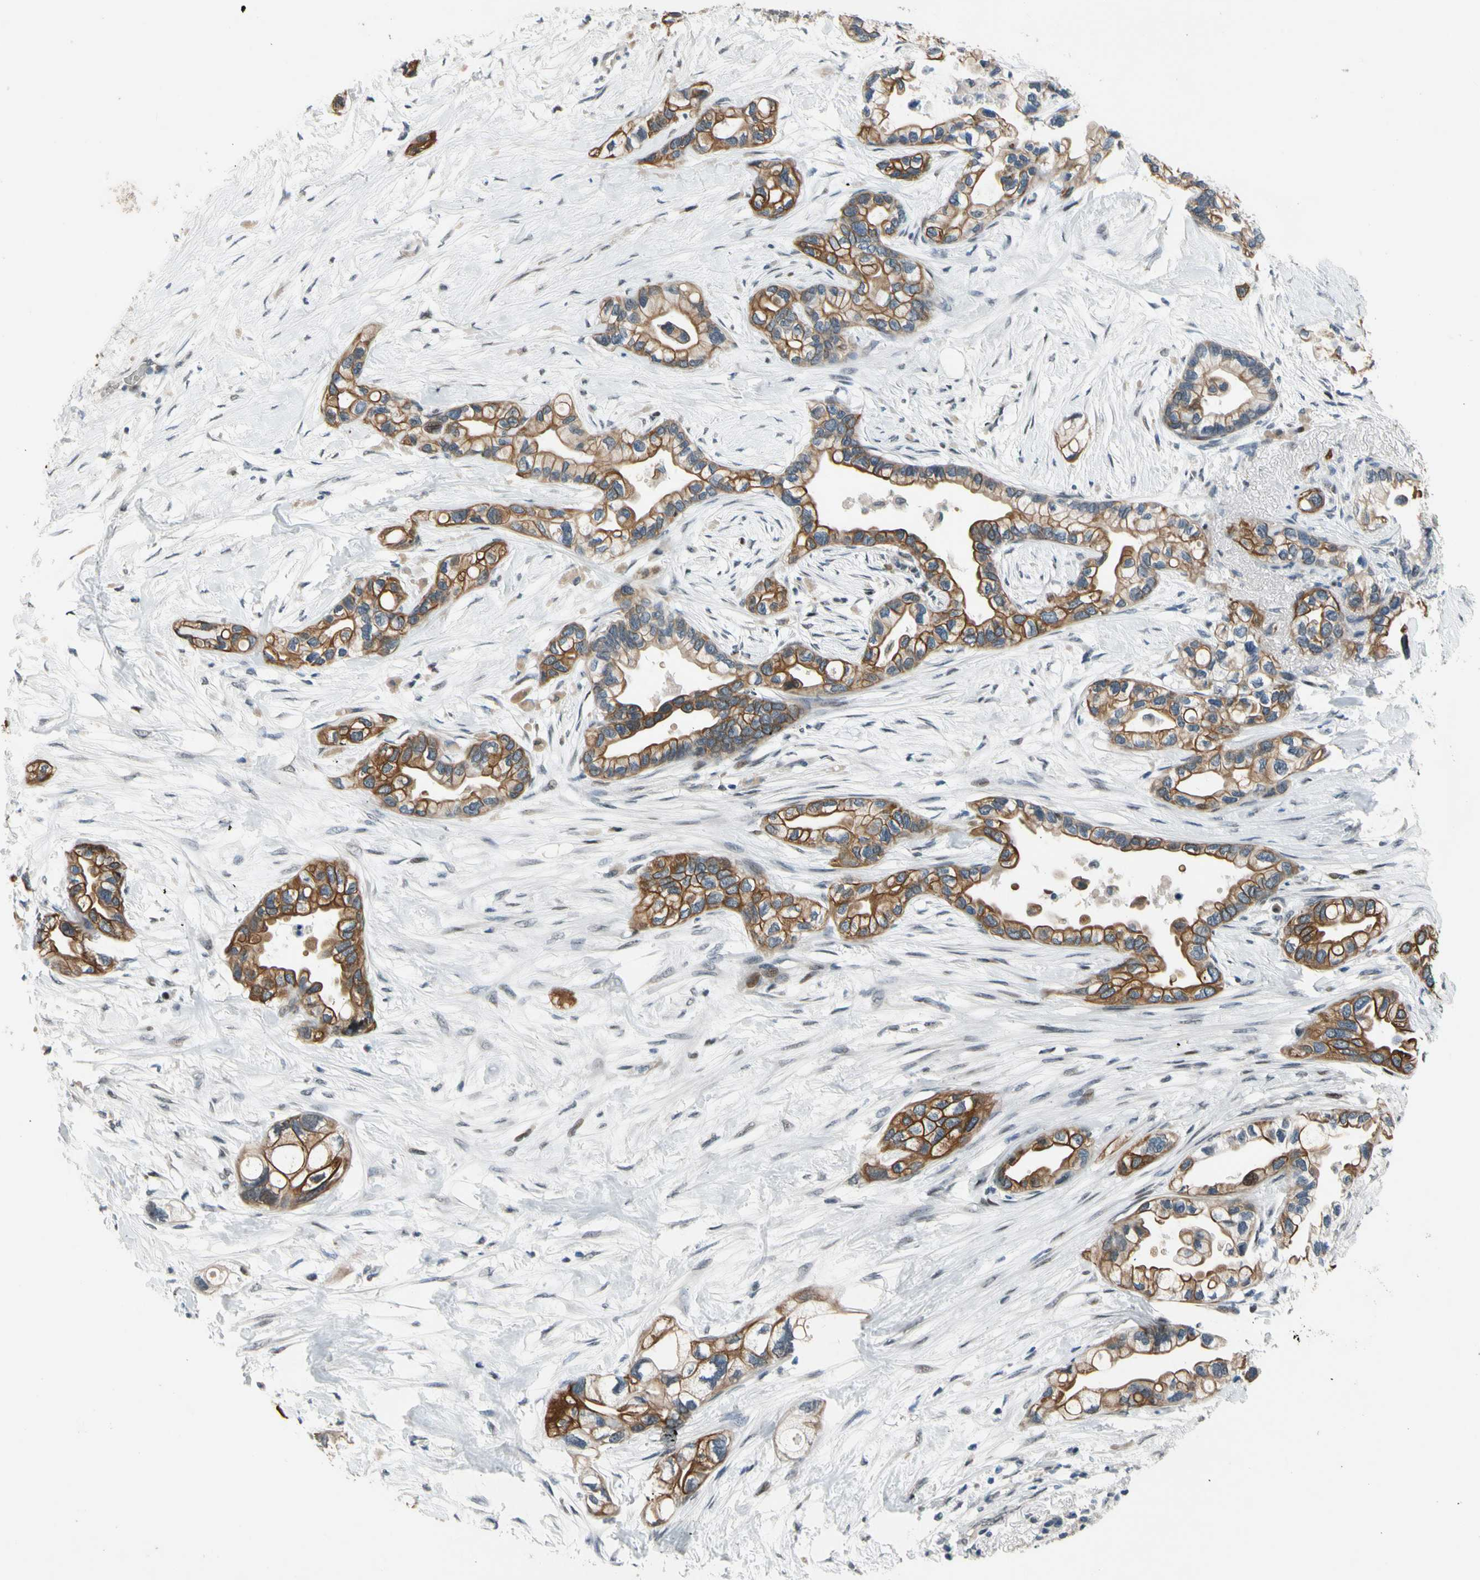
{"staining": {"intensity": "moderate", "quantity": ">75%", "location": "cytoplasmic/membranous"}, "tissue": "pancreatic cancer", "cell_type": "Tumor cells", "image_type": "cancer", "snomed": [{"axis": "morphology", "description": "Adenocarcinoma, NOS"}, {"axis": "topography", "description": "Pancreas"}], "caption": "Human pancreatic adenocarcinoma stained with a brown dye shows moderate cytoplasmic/membranous positive positivity in approximately >75% of tumor cells.", "gene": "ZNF184", "patient": {"sex": "female", "age": 77}}